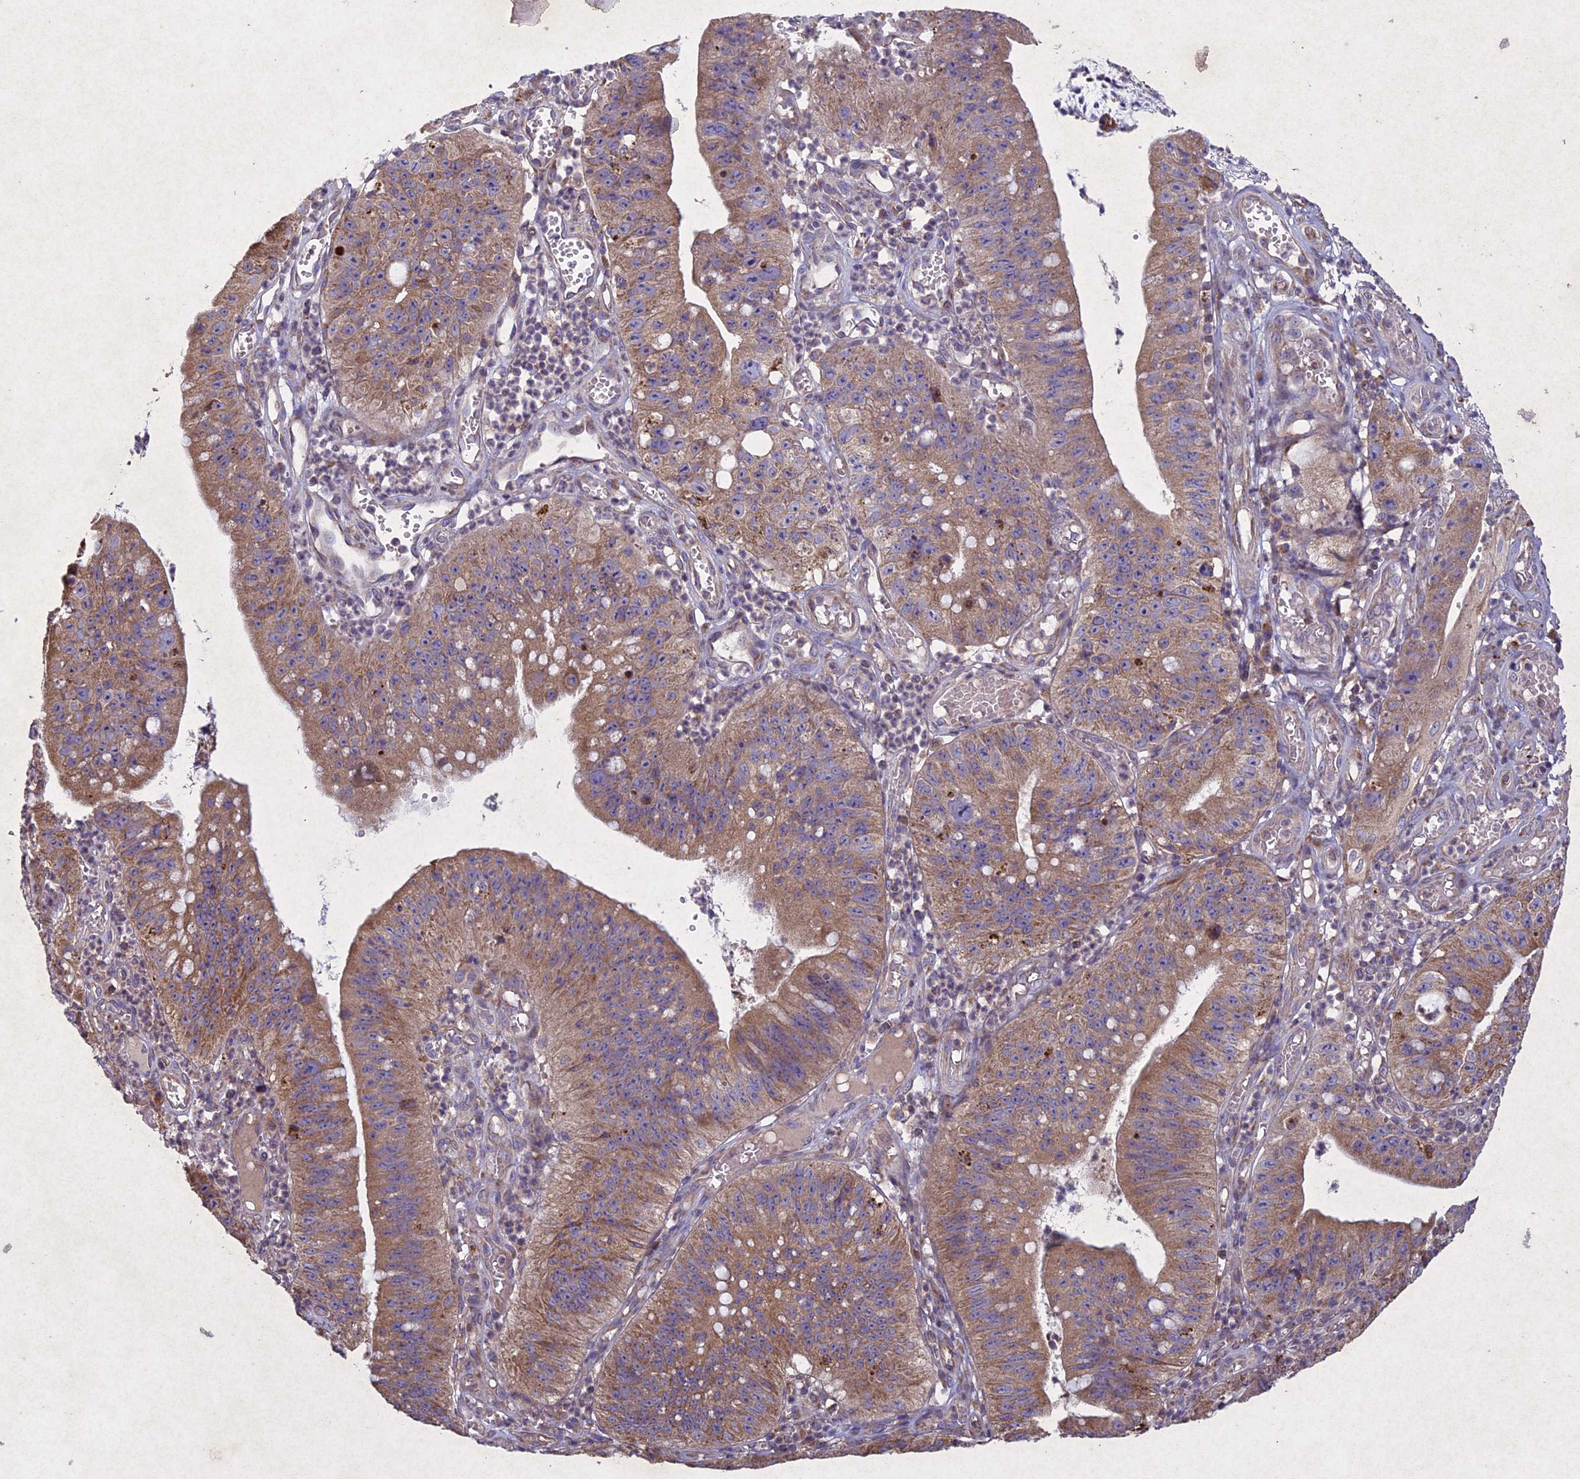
{"staining": {"intensity": "moderate", "quantity": ">75%", "location": "cytoplasmic/membranous"}, "tissue": "stomach cancer", "cell_type": "Tumor cells", "image_type": "cancer", "snomed": [{"axis": "morphology", "description": "Adenocarcinoma, NOS"}, {"axis": "topography", "description": "Stomach"}], "caption": "This is a micrograph of immunohistochemistry staining of stomach cancer, which shows moderate expression in the cytoplasmic/membranous of tumor cells.", "gene": "CIAO2B", "patient": {"sex": "male", "age": 59}}